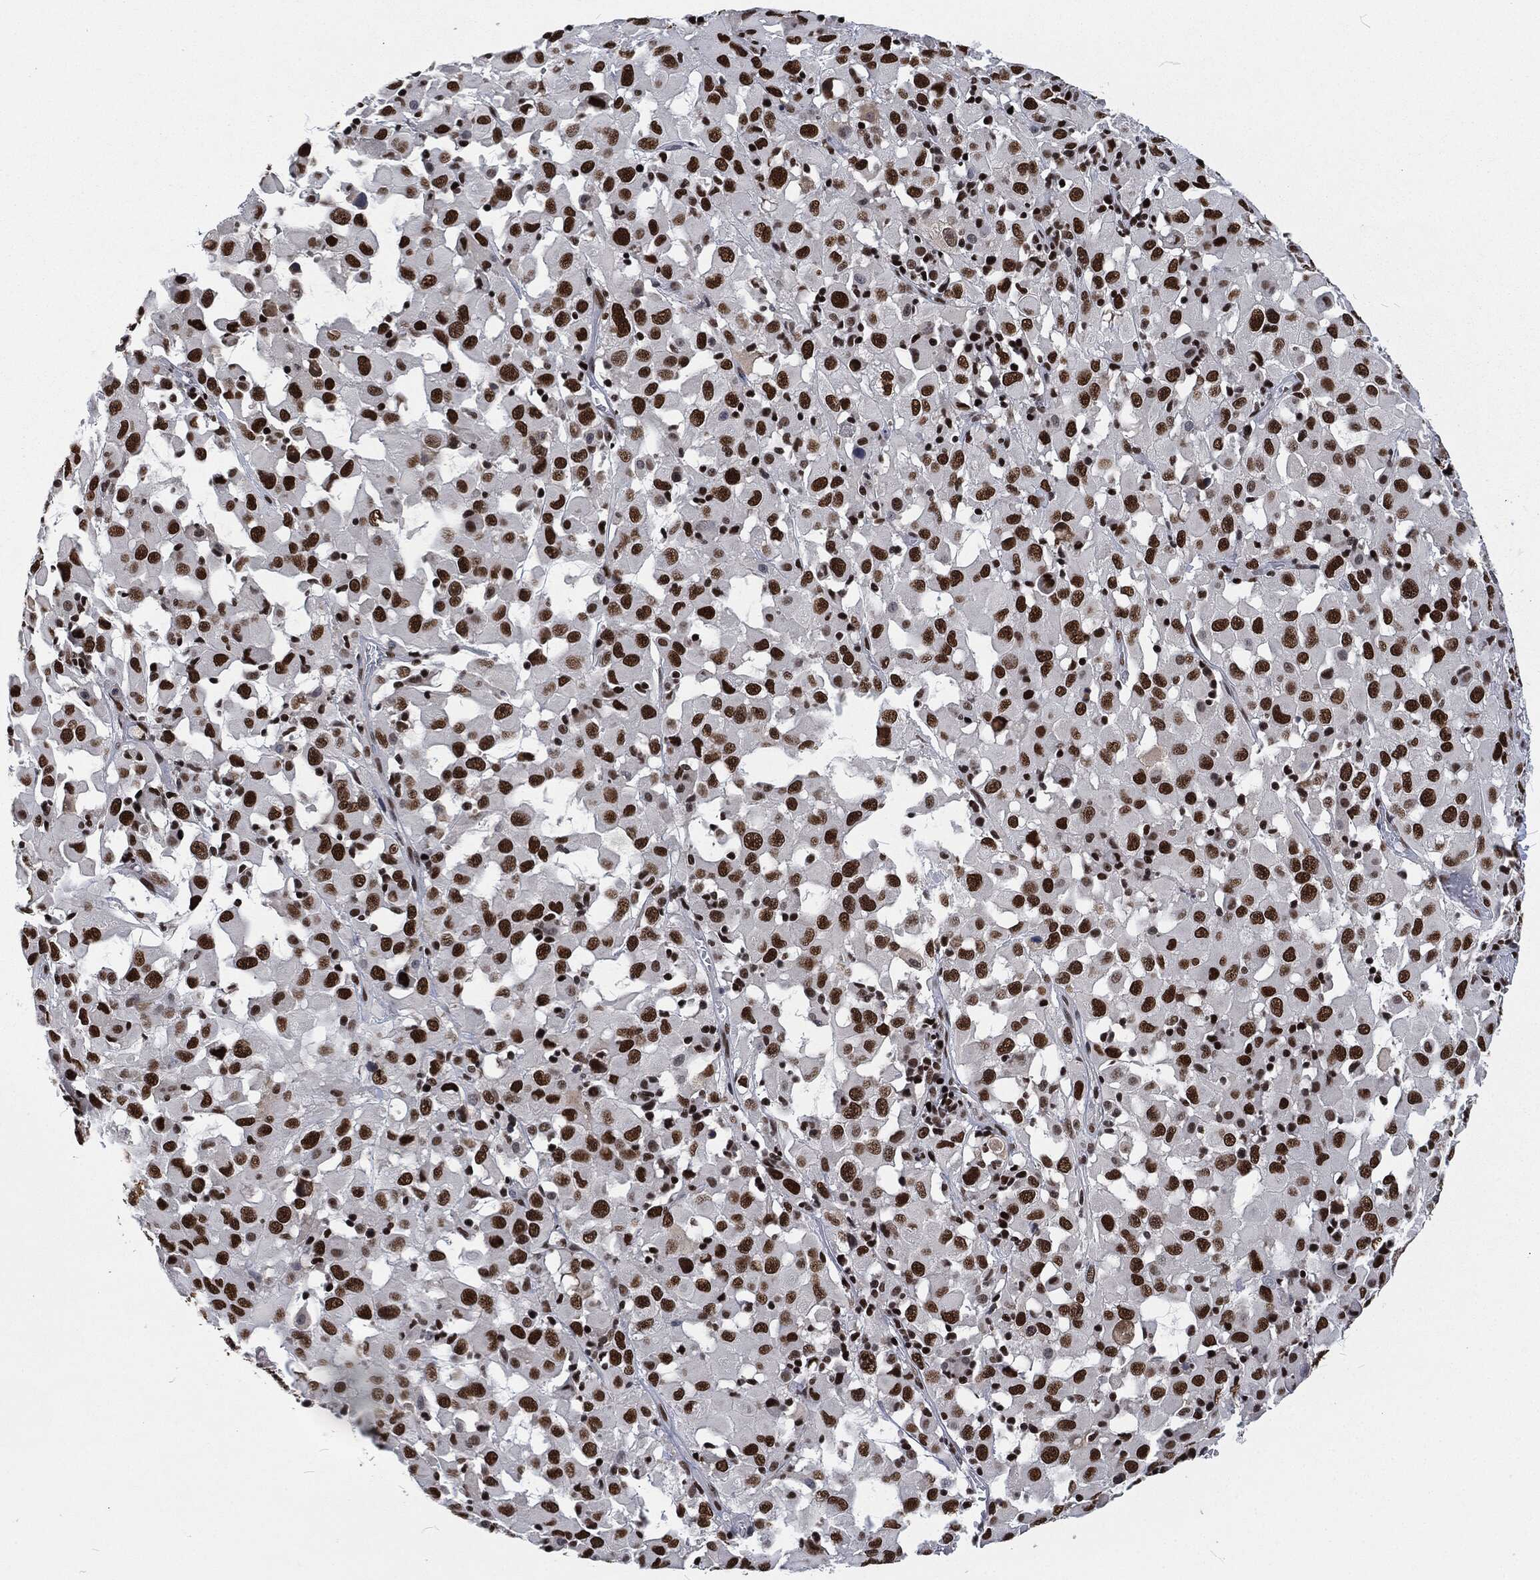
{"staining": {"intensity": "strong", "quantity": ">75%", "location": "nuclear"}, "tissue": "melanoma", "cell_type": "Tumor cells", "image_type": "cancer", "snomed": [{"axis": "morphology", "description": "Malignant melanoma, Metastatic site"}, {"axis": "topography", "description": "Lymph node"}], "caption": "This is an image of IHC staining of melanoma, which shows strong positivity in the nuclear of tumor cells.", "gene": "DCPS", "patient": {"sex": "male", "age": 50}}